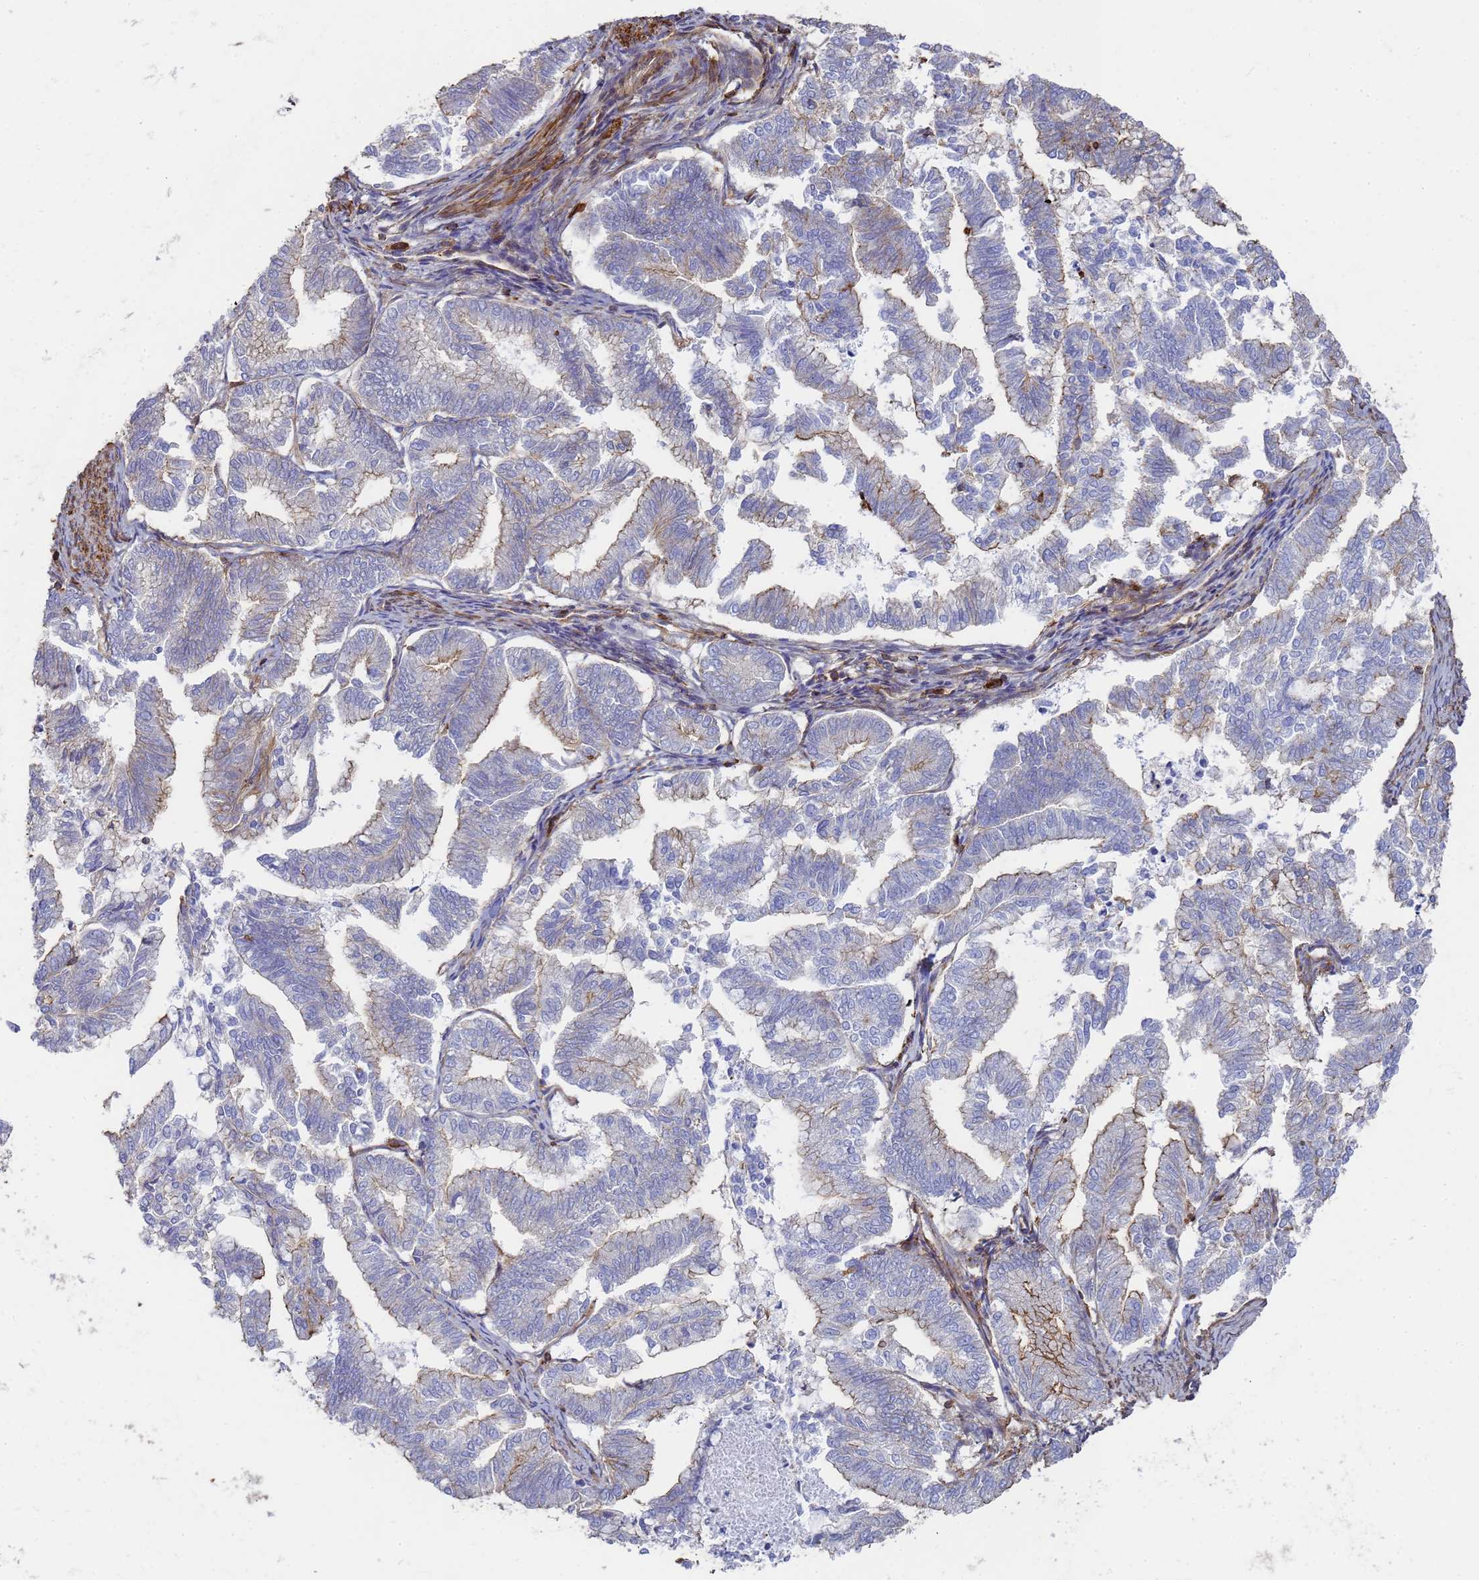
{"staining": {"intensity": "weak", "quantity": "25%-75%", "location": "cytoplasmic/membranous"}, "tissue": "endometrial cancer", "cell_type": "Tumor cells", "image_type": "cancer", "snomed": [{"axis": "morphology", "description": "Adenocarcinoma, NOS"}, {"axis": "topography", "description": "Endometrium"}], "caption": "Immunohistochemical staining of human endometrial cancer (adenocarcinoma) displays weak cytoplasmic/membranous protein expression in approximately 25%-75% of tumor cells.", "gene": "ACTB", "patient": {"sex": "female", "age": 79}}